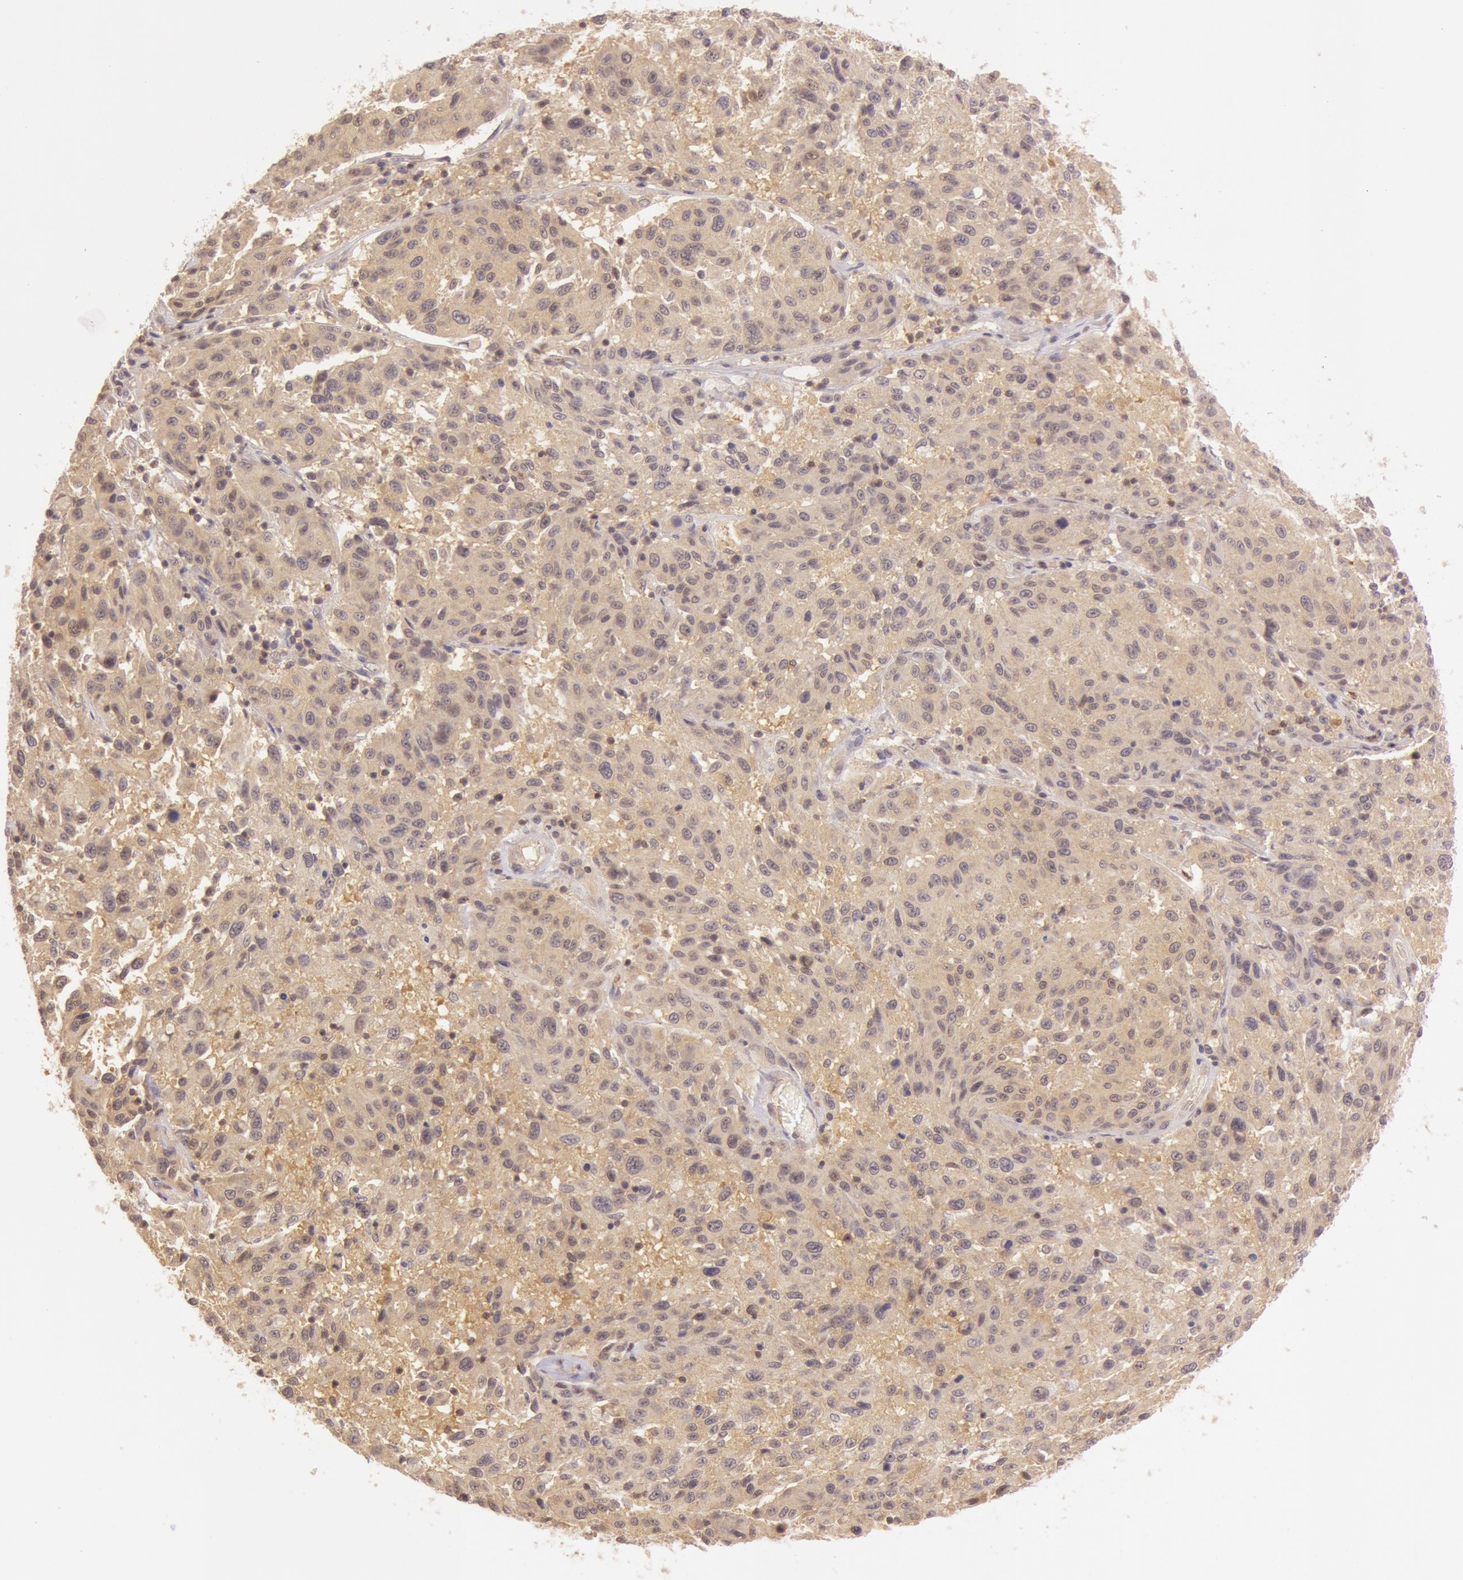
{"staining": {"intensity": "moderate", "quantity": ">75%", "location": "cytoplasmic/membranous"}, "tissue": "melanoma", "cell_type": "Tumor cells", "image_type": "cancer", "snomed": [{"axis": "morphology", "description": "Malignant melanoma, NOS"}, {"axis": "topography", "description": "Skin"}], "caption": "Malignant melanoma tissue reveals moderate cytoplasmic/membranous staining in approximately >75% of tumor cells, visualized by immunohistochemistry.", "gene": "ATG2B", "patient": {"sex": "female", "age": 77}}